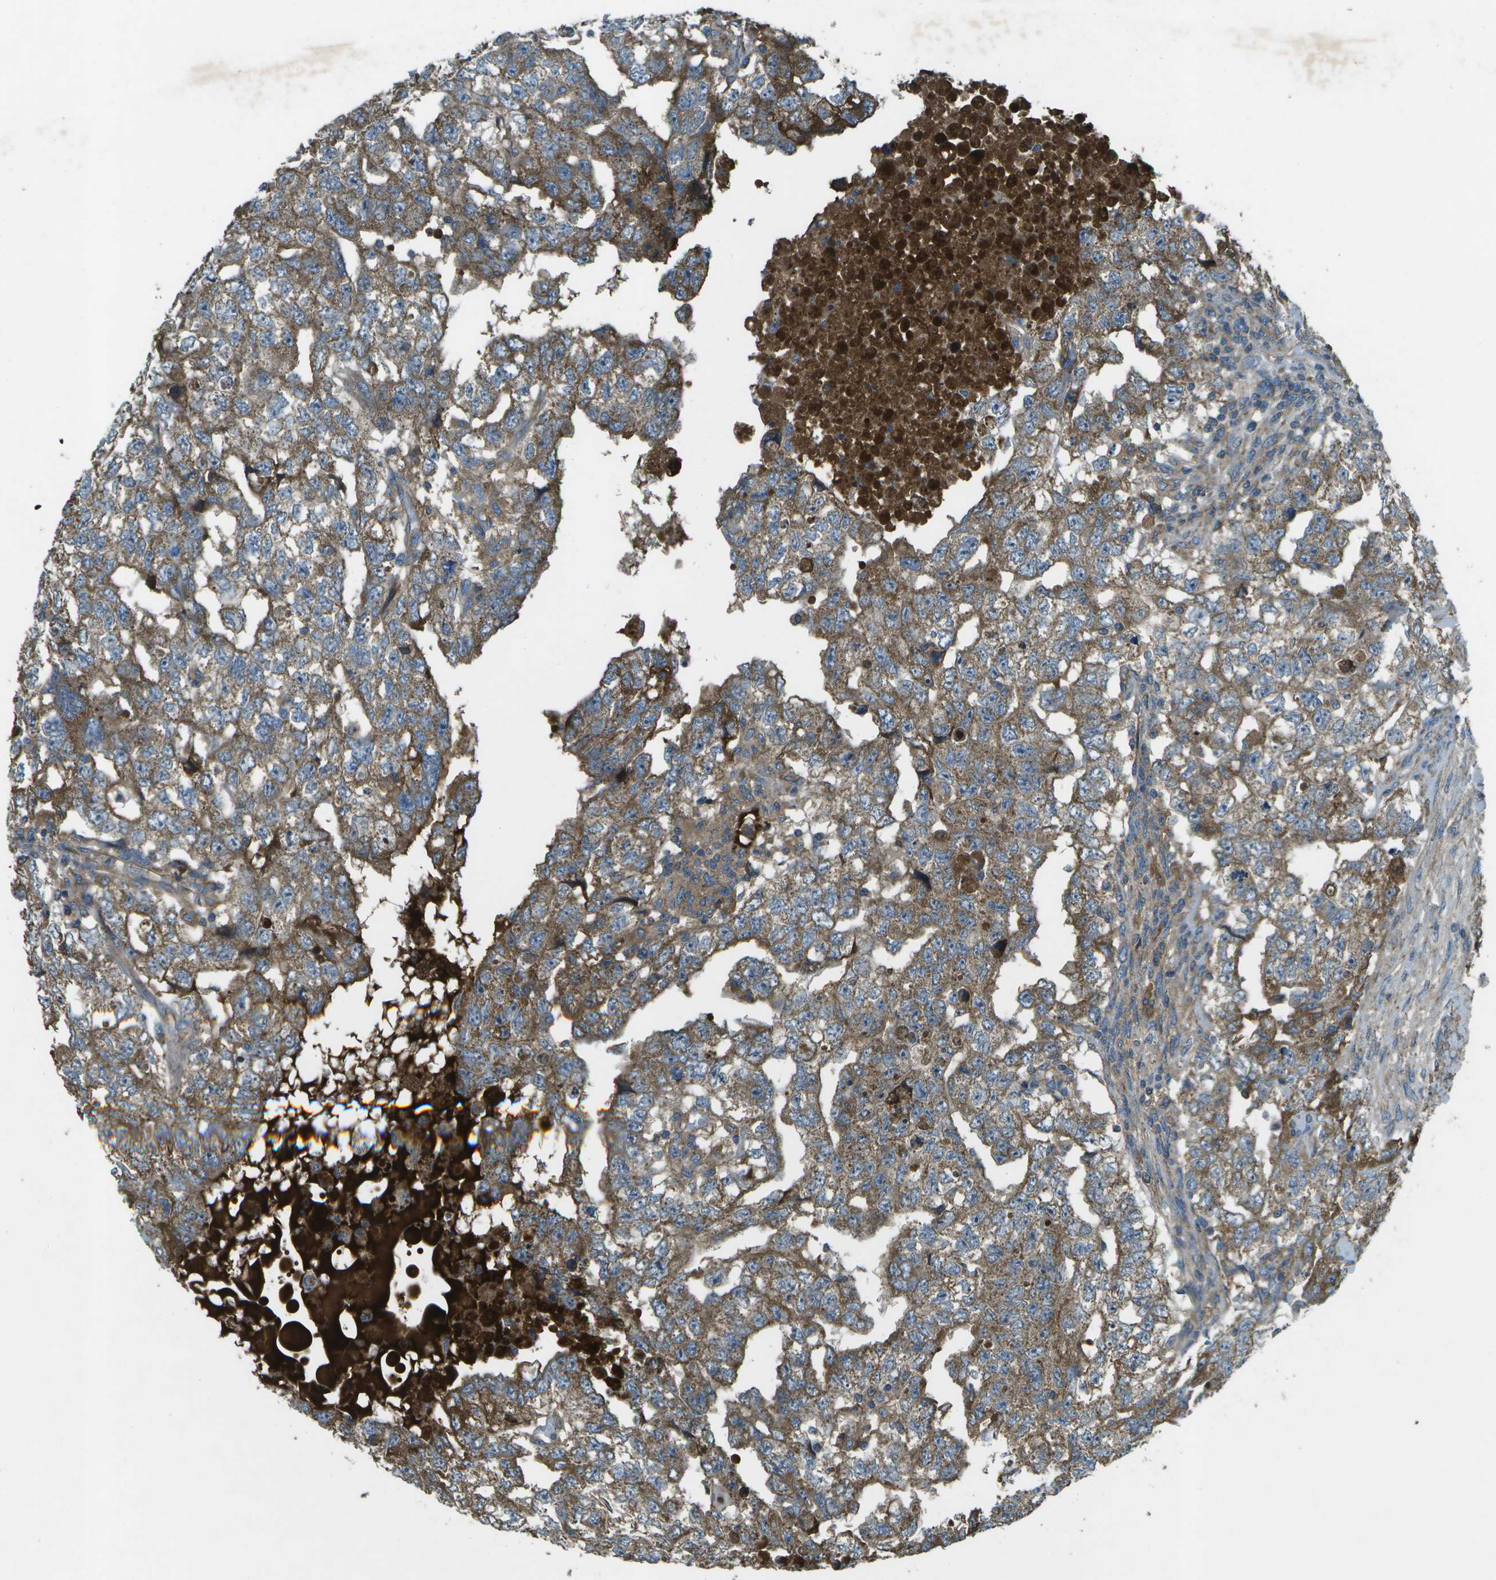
{"staining": {"intensity": "moderate", "quantity": ">75%", "location": "cytoplasmic/membranous"}, "tissue": "testis cancer", "cell_type": "Tumor cells", "image_type": "cancer", "snomed": [{"axis": "morphology", "description": "Carcinoma, Embryonal, NOS"}, {"axis": "topography", "description": "Testis"}], "caption": "Brown immunohistochemical staining in human testis embryonal carcinoma exhibits moderate cytoplasmic/membranous staining in approximately >75% of tumor cells.", "gene": "PXYLP1", "patient": {"sex": "male", "age": 36}}